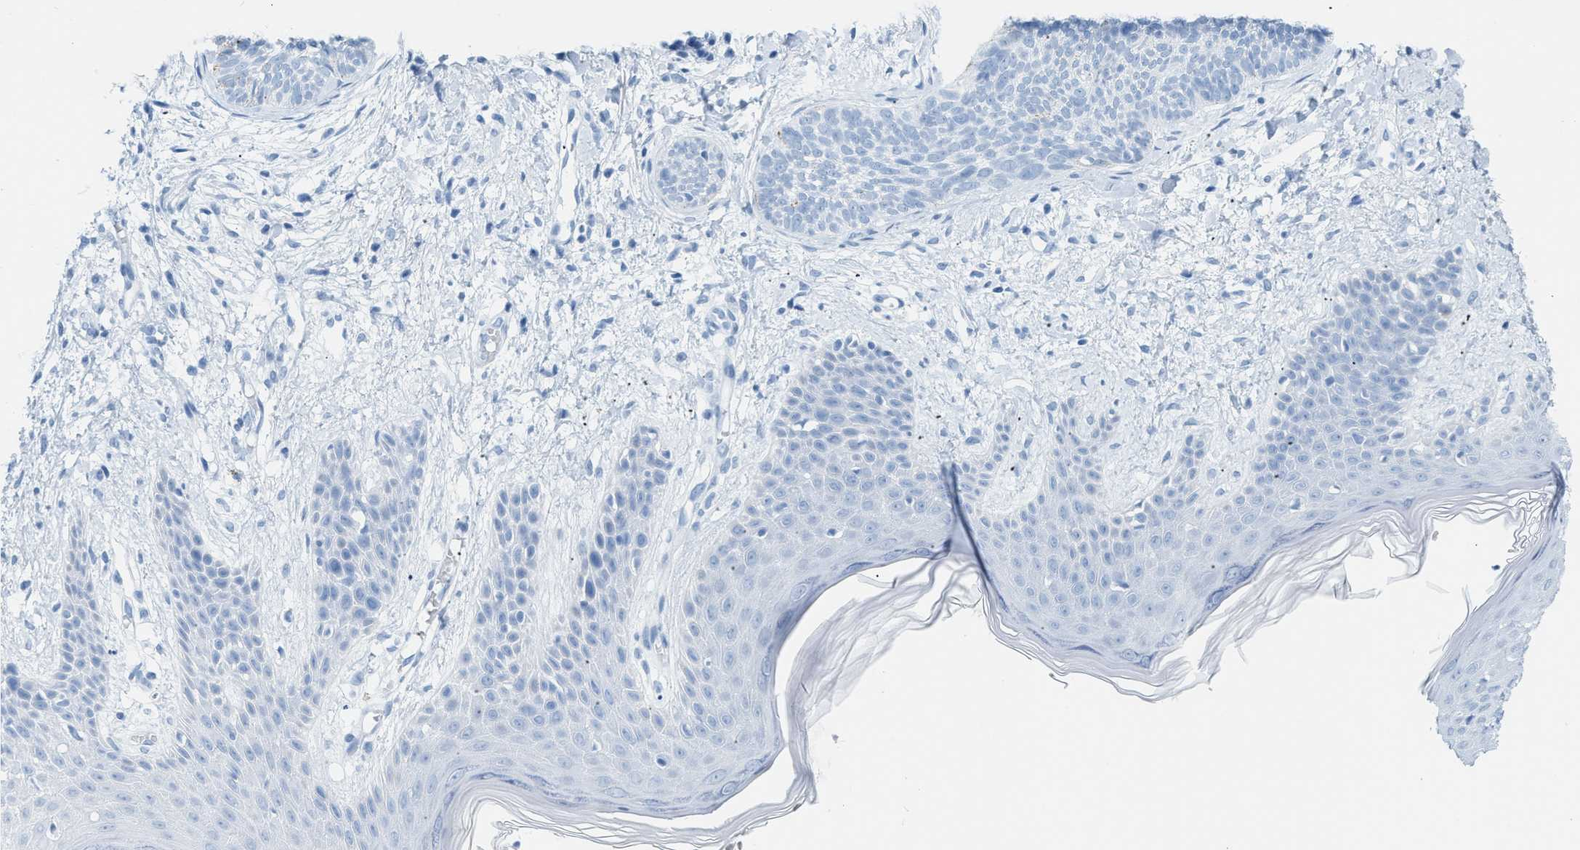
{"staining": {"intensity": "negative", "quantity": "none", "location": "none"}, "tissue": "skin cancer", "cell_type": "Tumor cells", "image_type": "cancer", "snomed": [{"axis": "morphology", "description": "Basal cell carcinoma"}, {"axis": "topography", "description": "Skin"}], "caption": "IHC of skin cancer exhibits no positivity in tumor cells.", "gene": "DES", "patient": {"sex": "female", "age": 59}}